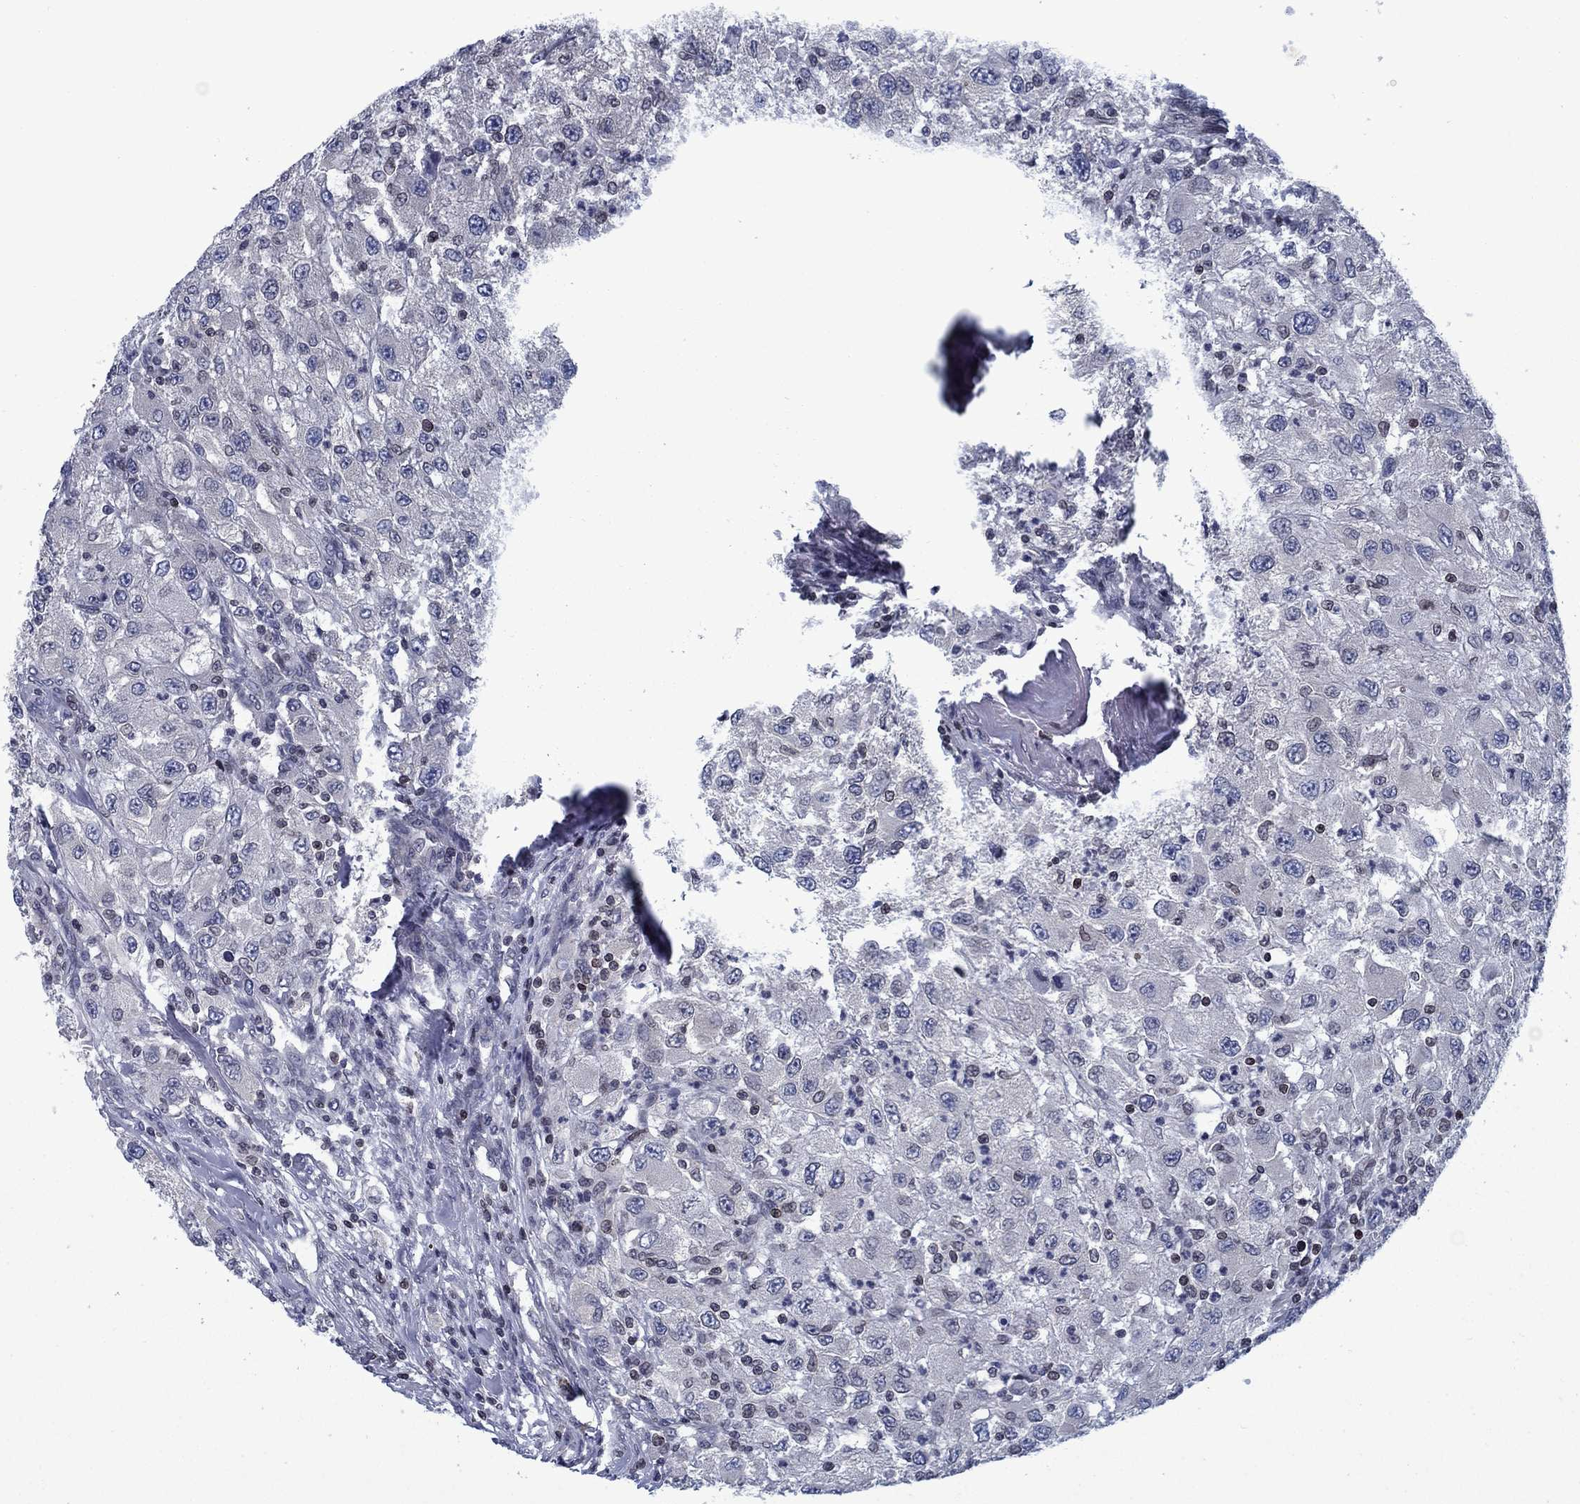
{"staining": {"intensity": "negative", "quantity": "none", "location": "none"}, "tissue": "renal cancer", "cell_type": "Tumor cells", "image_type": "cancer", "snomed": [{"axis": "morphology", "description": "Adenocarcinoma, NOS"}, {"axis": "topography", "description": "Kidney"}], "caption": "A high-resolution photomicrograph shows immunohistochemistry staining of adenocarcinoma (renal), which exhibits no significant expression in tumor cells.", "gene": "SLA", "patient": {"sex": "female", "age": 67}}